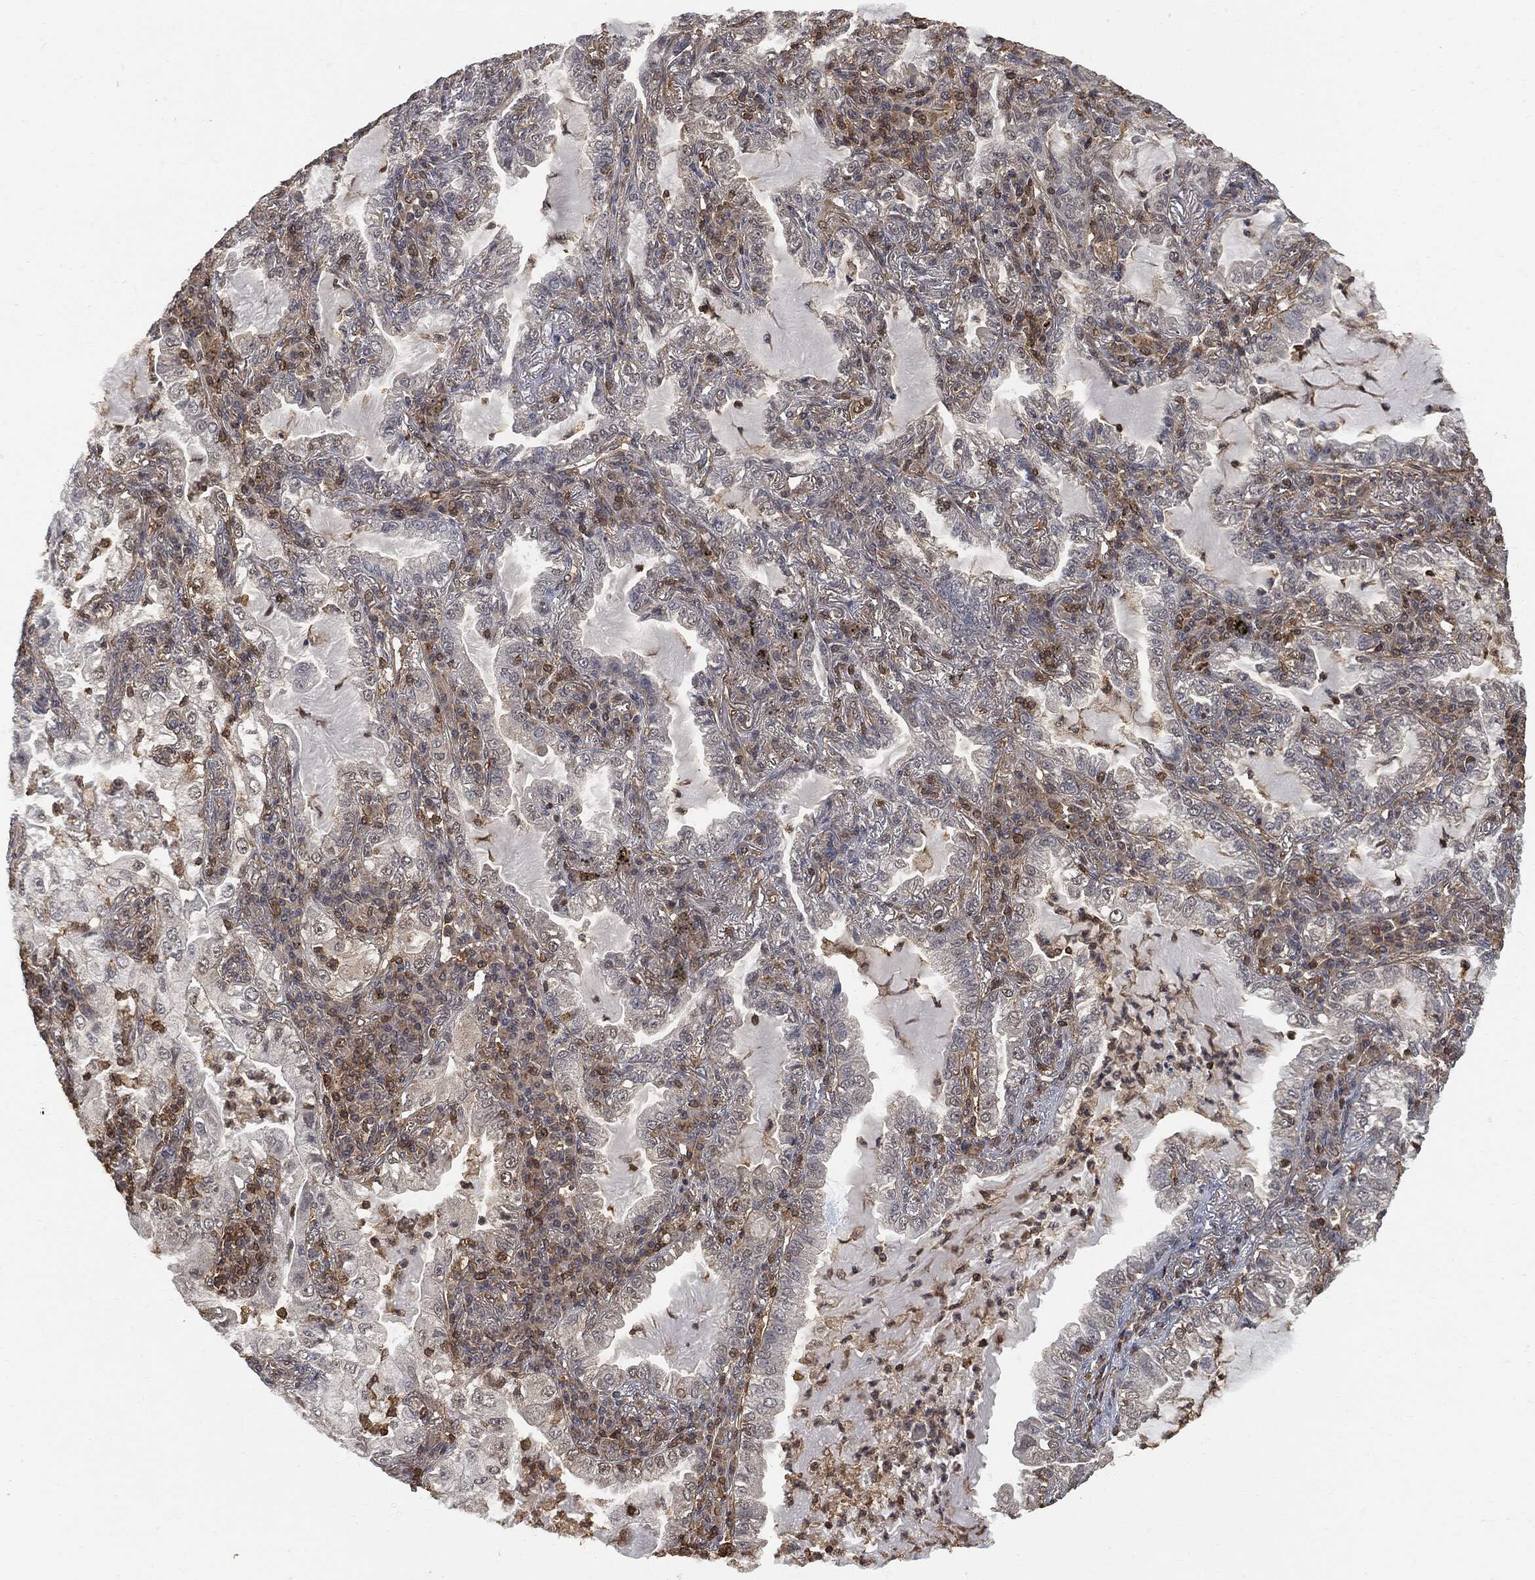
{"staining": {"intensity": "negative", "quantity": "none", "location": "none"}, "tissue": "lung cancer", "cell_type": "Tumor cells", "image_type": "cancer", "snomed": [{"axis": "morphology", "description": "Adenocarcinoma, NOS"}, {"axis": "topography", "description": "Lung"}], "caption": "DAB immunohistochemical staining of human lung cancer (adenocarcinoma) demonstrates no significant expression in tumor cells. (Brightfield microscopy of DAB IHC at high magnification).", "gene": "PSMB10", "patient": {"sex": "female", "age": 73}}